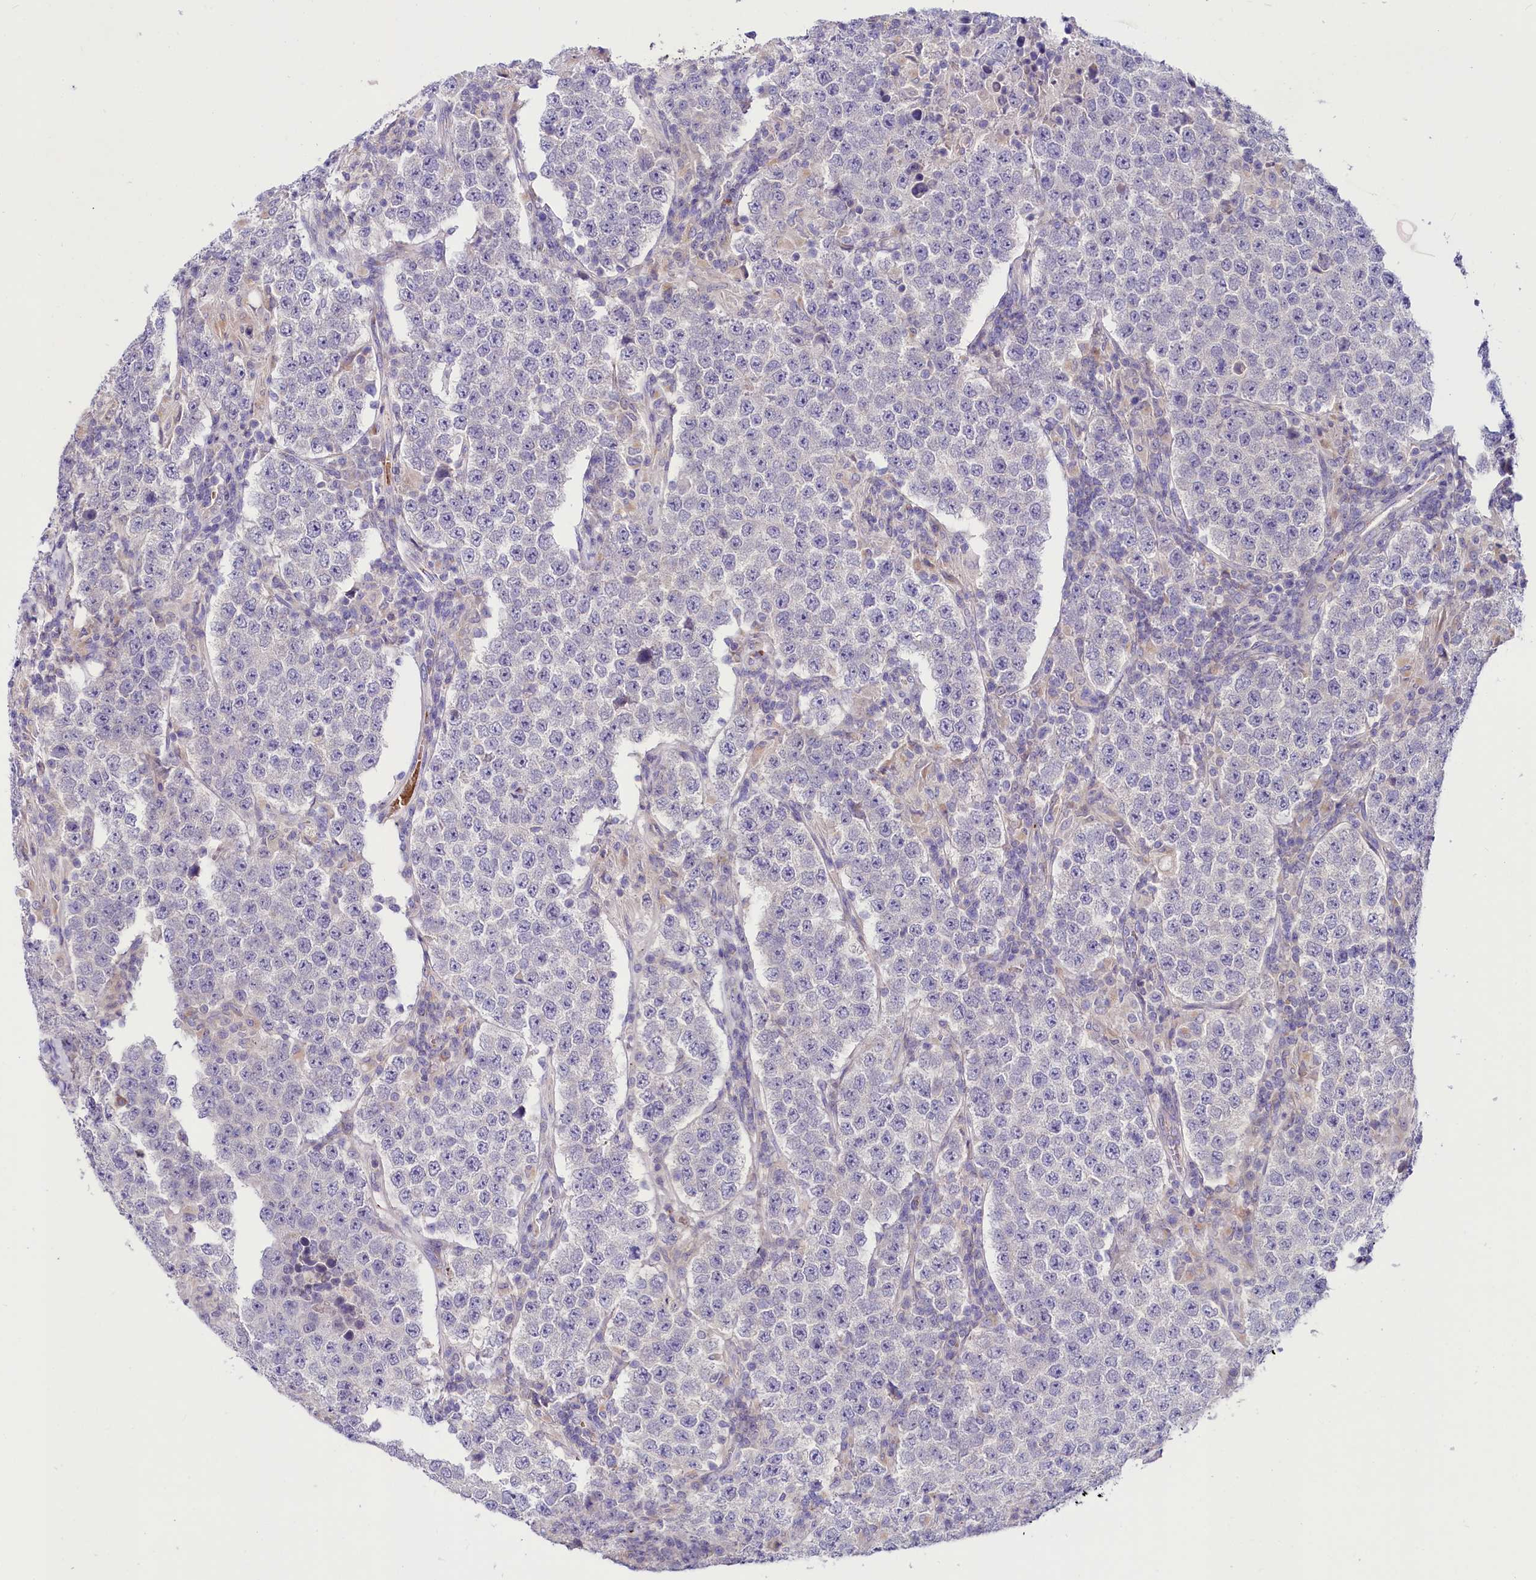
{"staining": {"intensity": "negative", "quantity": "none", "location": "none"}, "tissue": "testis cancer", "cell_type": "Tumor cells", "image_type": "cancer", "snomed": [{"axis": "morphology", "description": "Normal tissue, NOS"}, {"axis": "morphology", "description": "Urothelial carcinoma, High grade"}, {"axis": "morphology", "description": "Seminoma, NOS"}, {"axis": "morphology", "description": "Carcinoma, Embryonal, NOS"}, {"axis": "topography", "description": "Urinary bladder"}, {"axis": "topography", "description": "Testis"}], "caption": "IHC histopathology image of neoplastic tissue: human testis embryonal carcinoma stained with DAB (3,3'-diaminobenzidine) reveals no significant protein positivity in tumor cells. (DAB (3,3'-diaminobenzidine) immunohistochemistry, high magnification).", "gene": "ABHD5", "patient": {"sex": "male", "age": 41}}